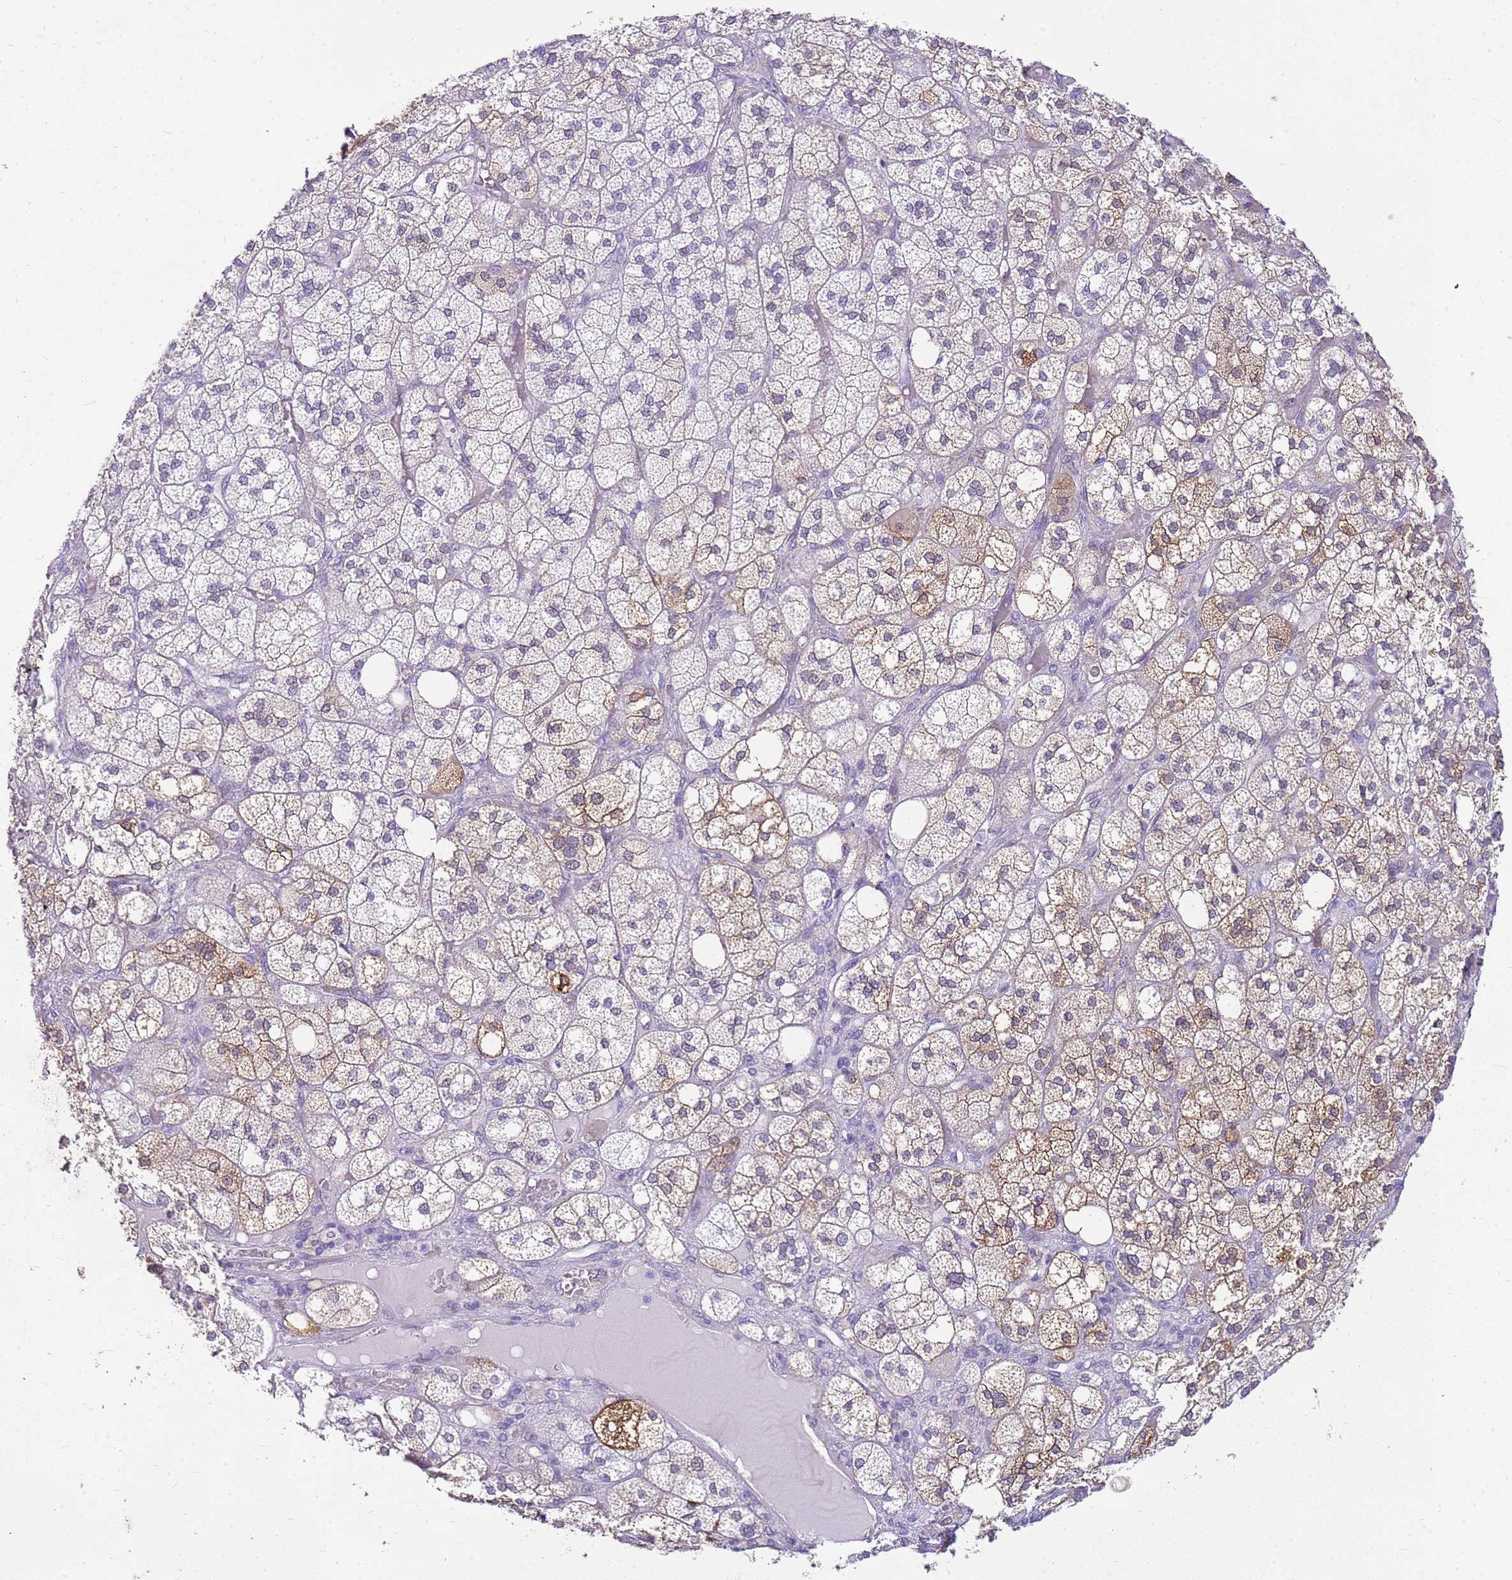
{"staining": {"intensity": "moderate", "quantity": "<25%", "location": "cytoplasmic/membranous"}, "tissue": "adrenal gland", "cell_type": "Glandular cells", "image_type": "normal", "snomed": [{"axis": "morphology", "description": "Normal tissue, NOS"}, {"axis": "topography", "description": "Adrenal gland"}], "caption": "Immunohistochemistry staining of benign adrenal gland, which shows low levels of moderate cytoplasmic/membranous staining in about <25% of glandular cells indicating moderate cytoplasmic/membranous protein expression. The staining was performed using DAB (3,3'-diaminobenzidine) (brown) for protein detection and nuclei were counterstained in hematoxylin (blue).", "gene": "HSPB1", "patient": {"sex": "male", "age": 61}}